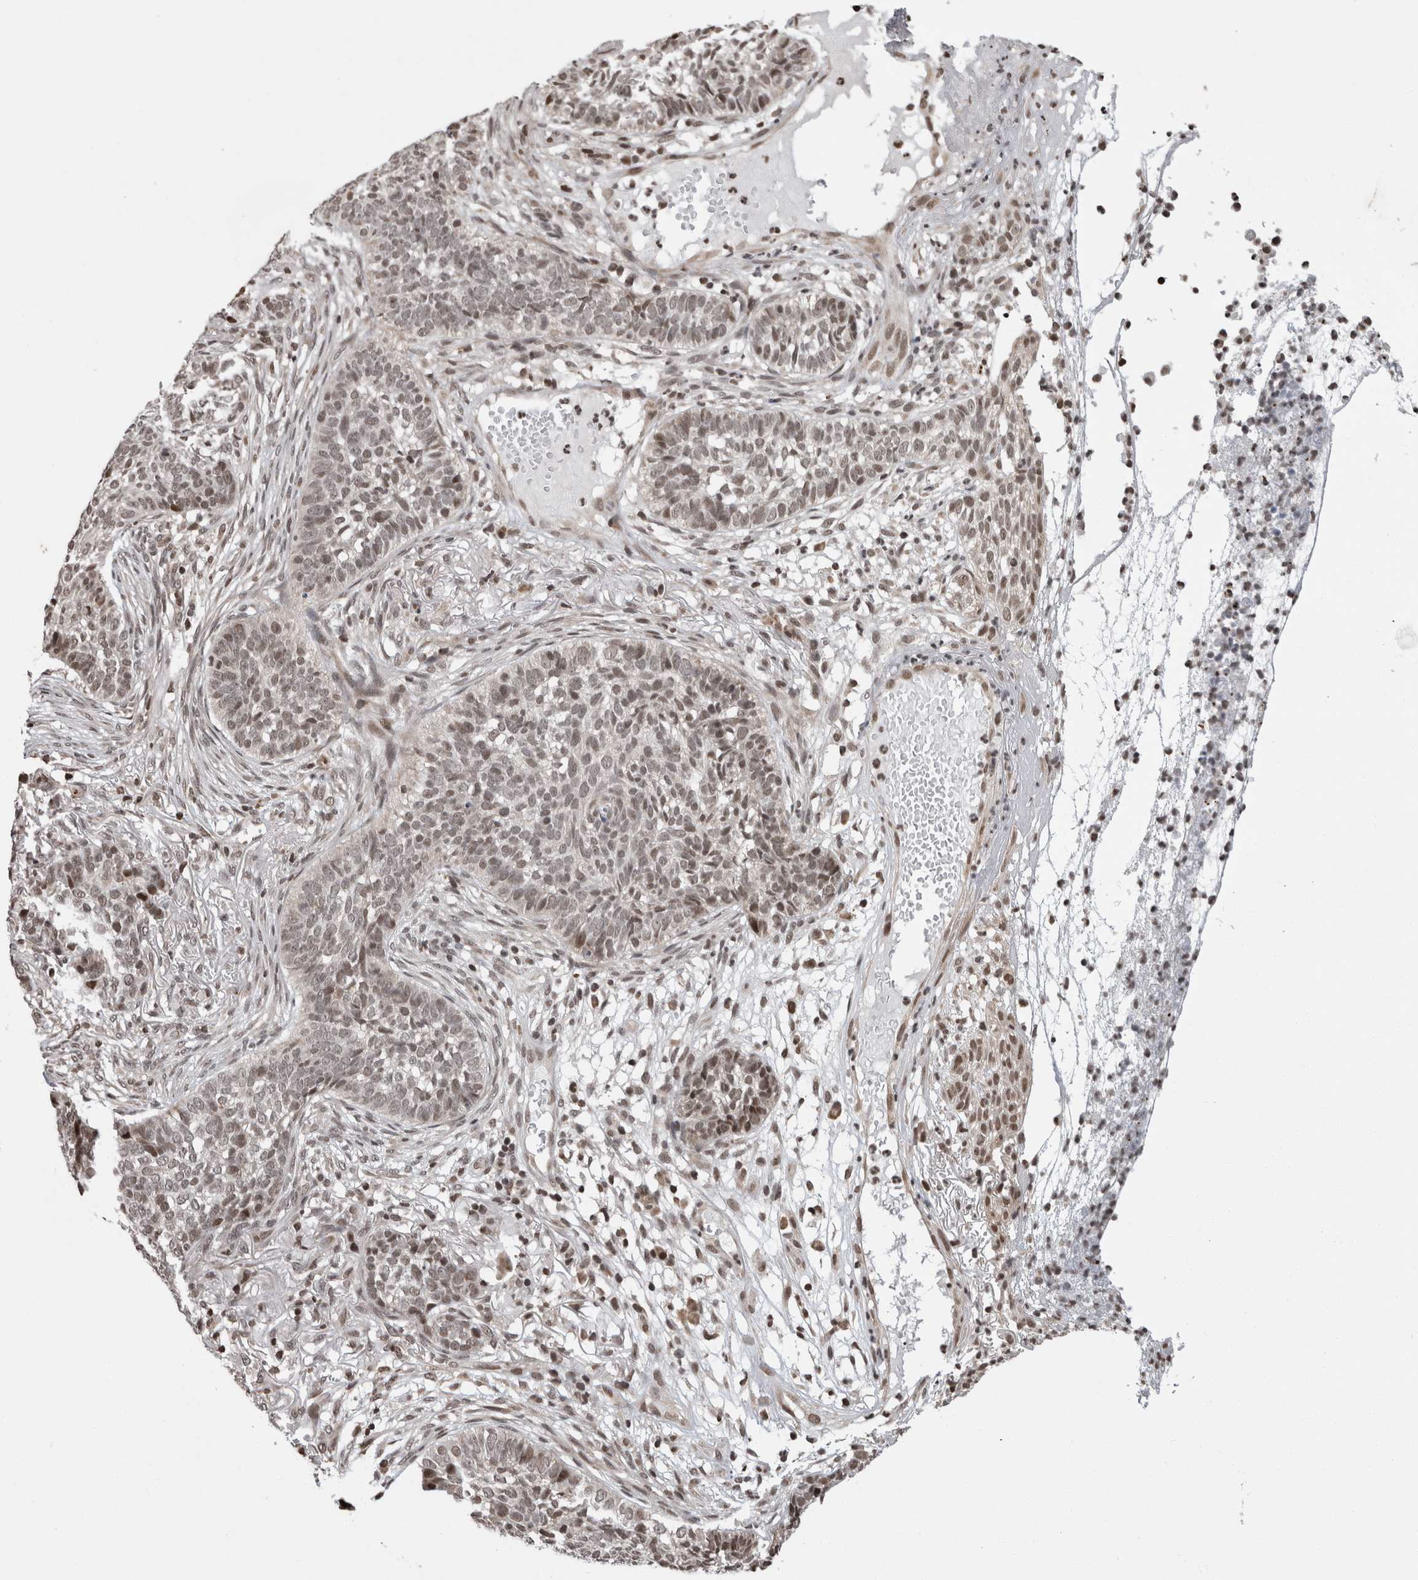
{"staining": {"intensity": "weak", "quantity": "25%-75%", "location": "nuclear"}, "tissue": "skin cancer", "cell_type": "Tumor cells", "image_type": "cancer", "snomed": [{"axis": "morphology", "description": "Basal cell carcinoma"}, {"axis": "topography", "description": "Skin"}], "caption": "About 25%-75% of tumor cells in skin cancer (basal cell carcinoma) exhibit weak nuclear protein positivity as visualized by brown immunohistochemical staining.", "gene": "ZBTB11", "patient": {"sex": "male", "age": 85}}